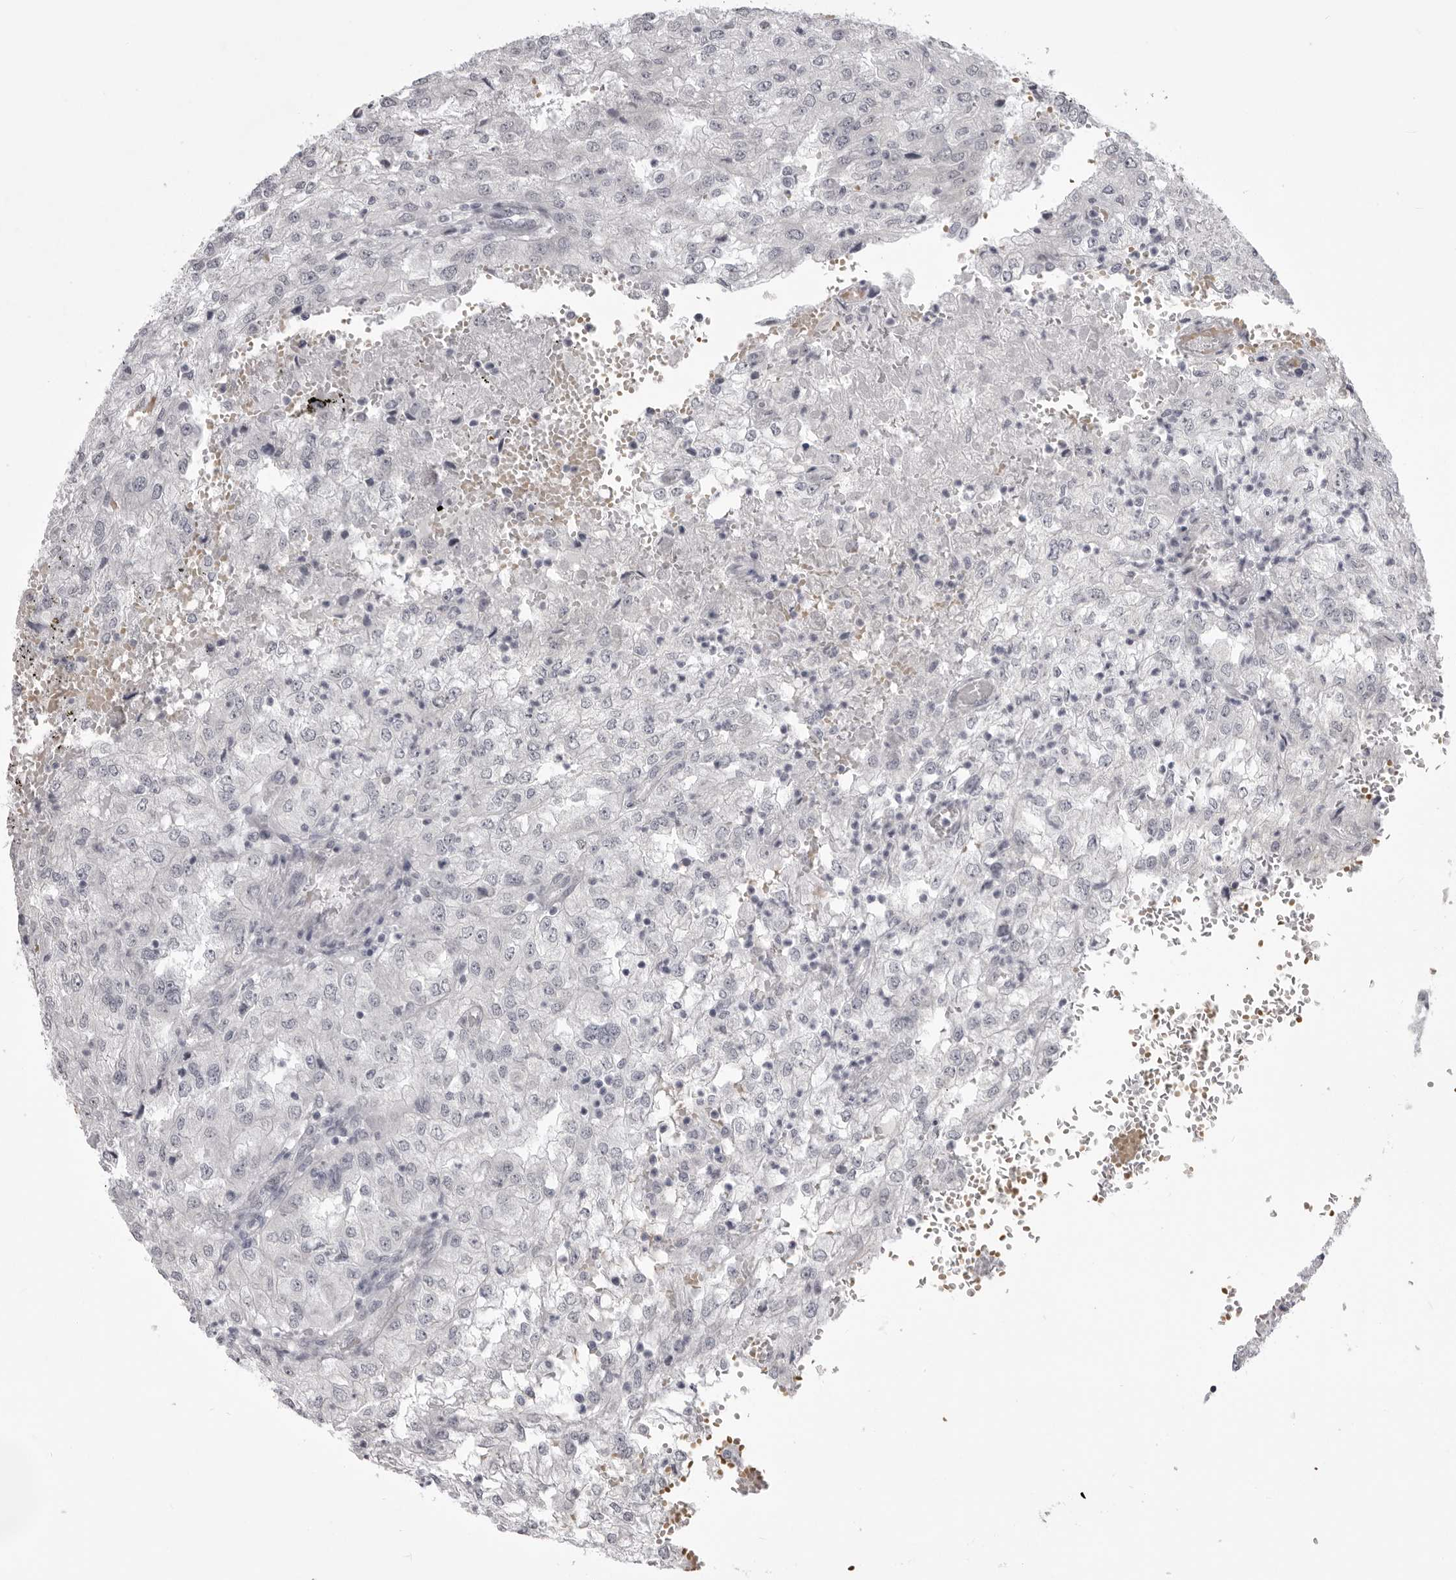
{"staining": {"intensity": "negative", "quantity": "none", "location": "none"}, "tissue": "renal cancer", "cell_type": "Tumor cells", "image_type": "cancer", "snomed": [{"axis": "morphology", "description": "Adenocarcinoma, NOS"}, {"axis": "topography", "description": "Kidney"}], "caption": "DAB immunohistochemical staining of renal cancer (adenocarcinoma) demonstrates no significant expression in tumor cells.", "gene": "EPHA10", "patient": {"sex": "female", "age": 54}}